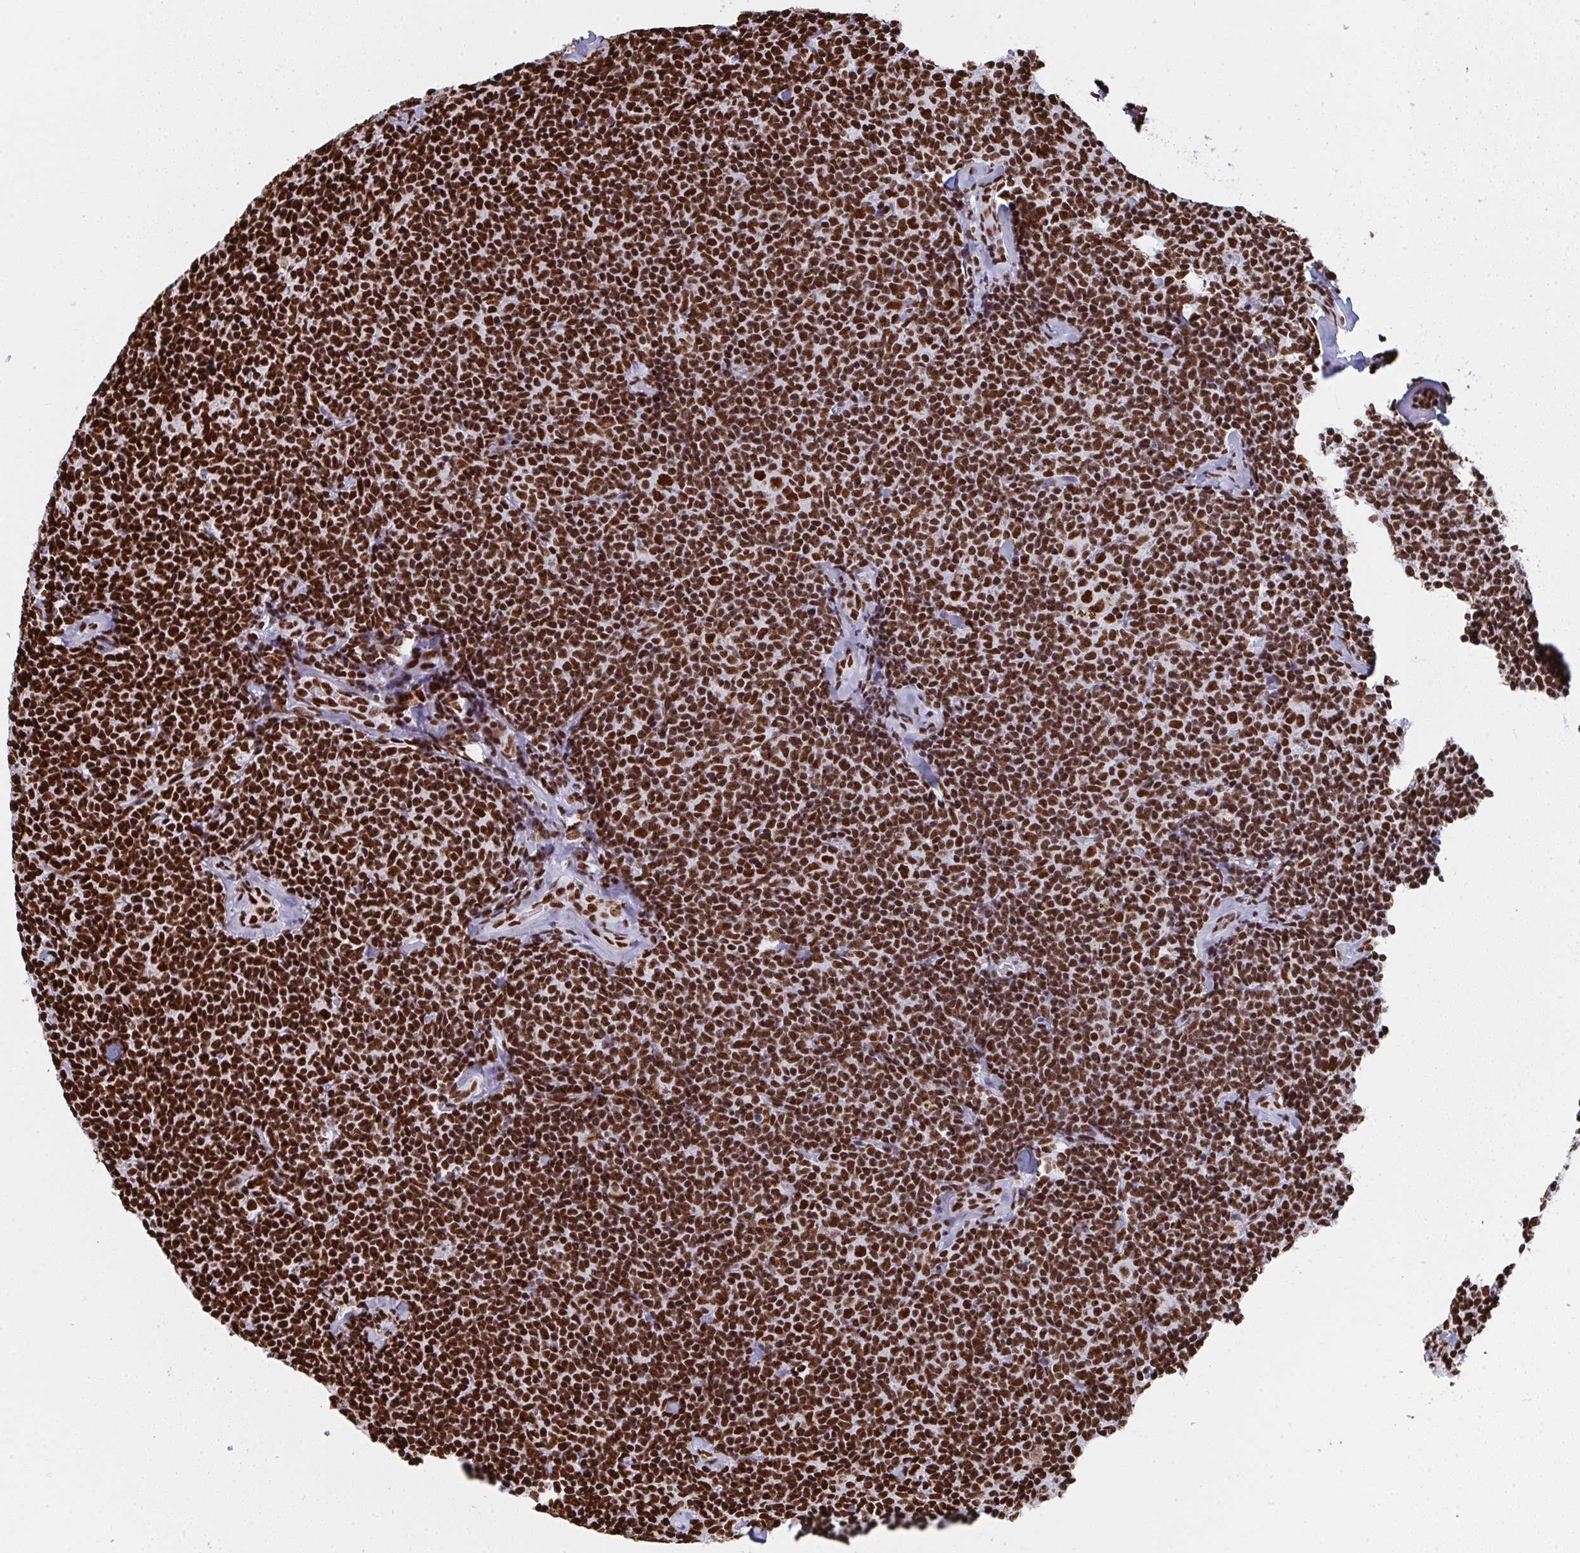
{"staining": {"intensity": "strong", "quantity": ">75%", "location": "nuclear"}, "tissue": "lymphoma", "cell_type": "Tumor cells", "image_type": "cancer", "snomed": [{"axis": "morphology", "description": "Malignant lymphoma, non-Hodgkin's type, Low grade"}, {"axis": "topography", "description": "Lymph node"}], "caption": "Strong nuclear expression for a protein is seen in about >75% of tumor cells of lymphoma using immunohistochemistry.", "gene": "GAR1", "patient": {"sex": "female", "age": 56}}